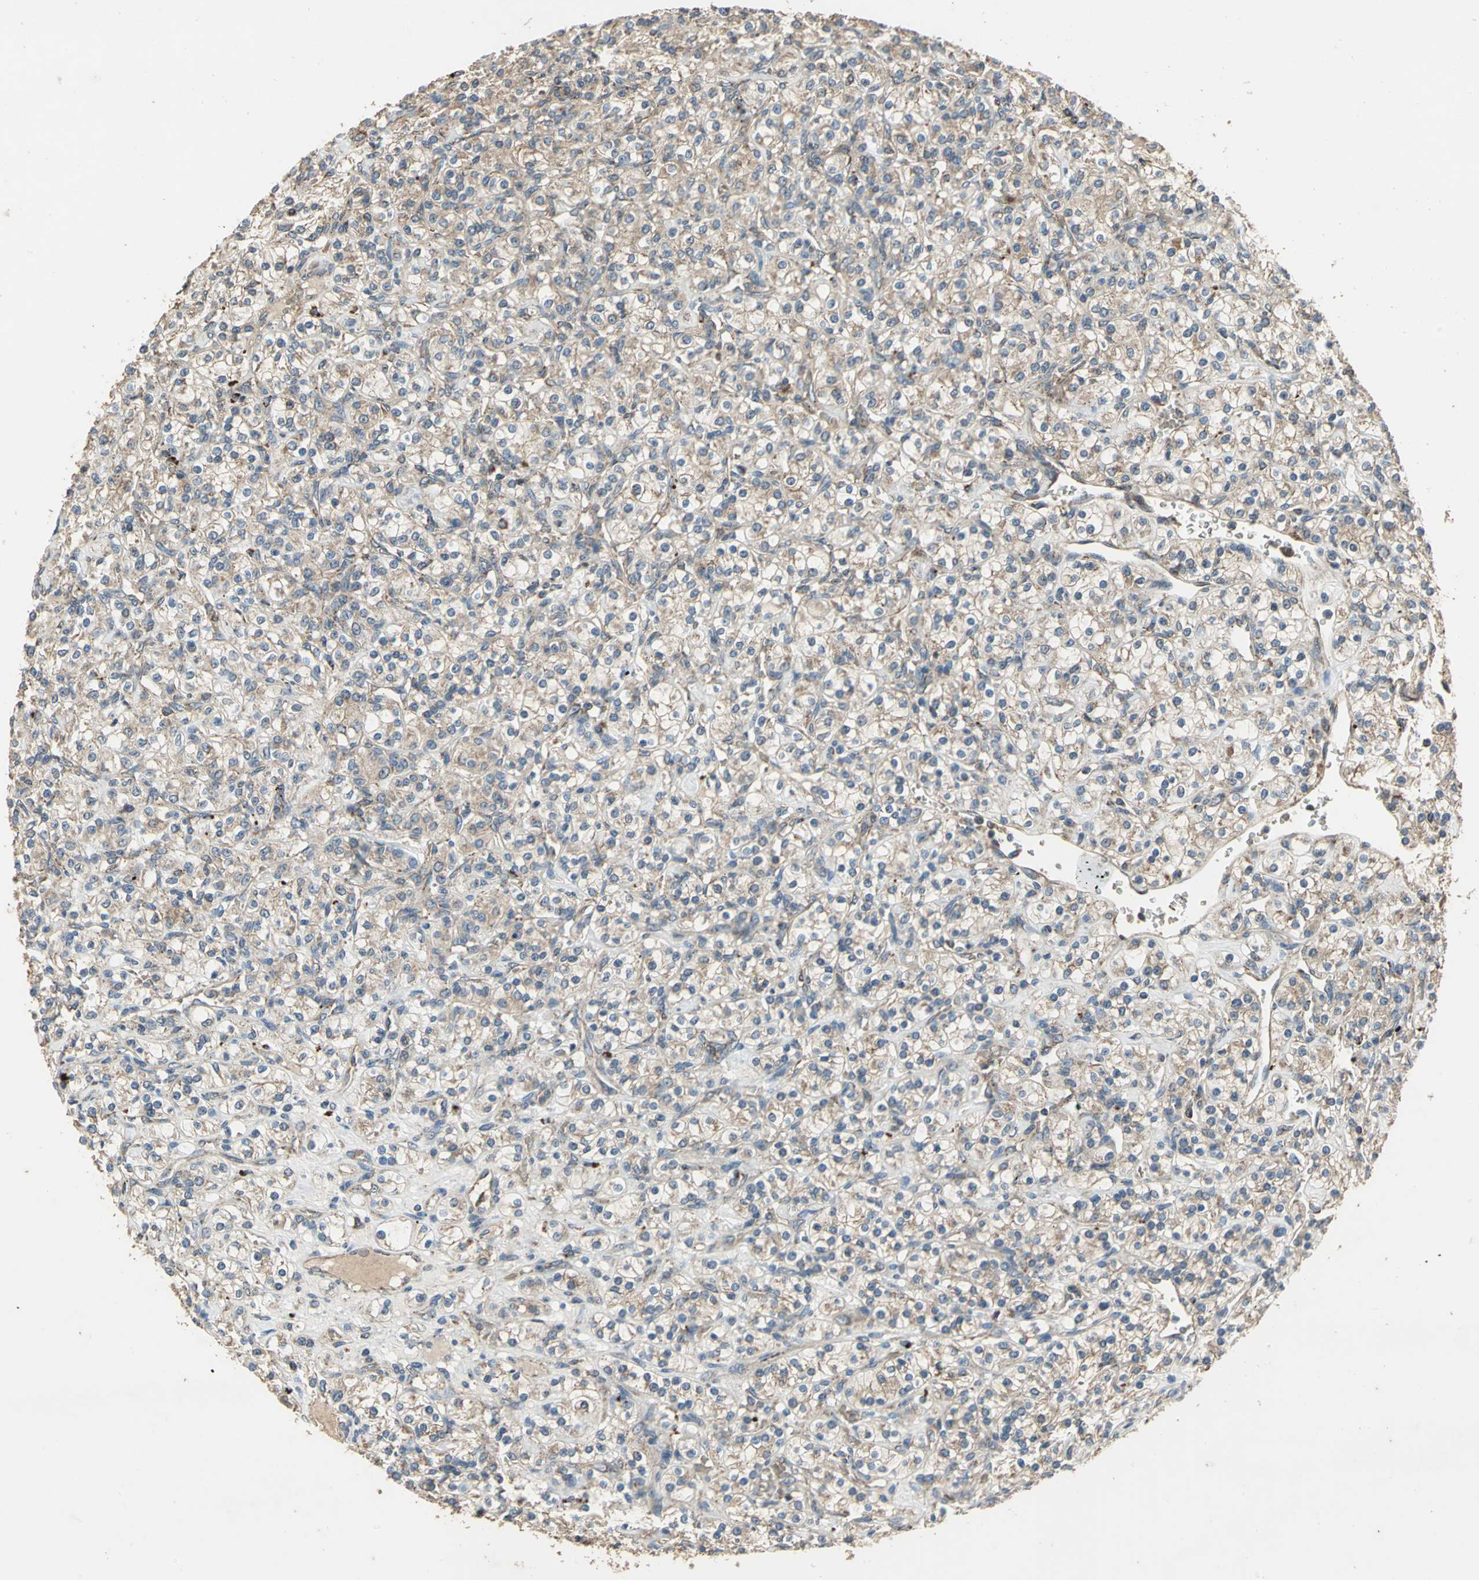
{"staining": {"intensity": "moderate", "quantity": ">75%", "location": "cytoplasmic/membranous"}, "tissue": "renal cancer", "cell_type": "Tumor cells", "image_type": "cancer", "snomed": [{"axis": "morphology", "description": "Adenocarcinoma, NOS"}, {"axis": "topography", "description": "Kidney"}], "caption": "Renal adenocarcinoma stained for a protein (brown) exhibits moderate cytoplasmic/membranous positive expression in about >75% of tumor cells.", "gene": "POLRMT", "patient": {"sex": "male", "age": 77}}